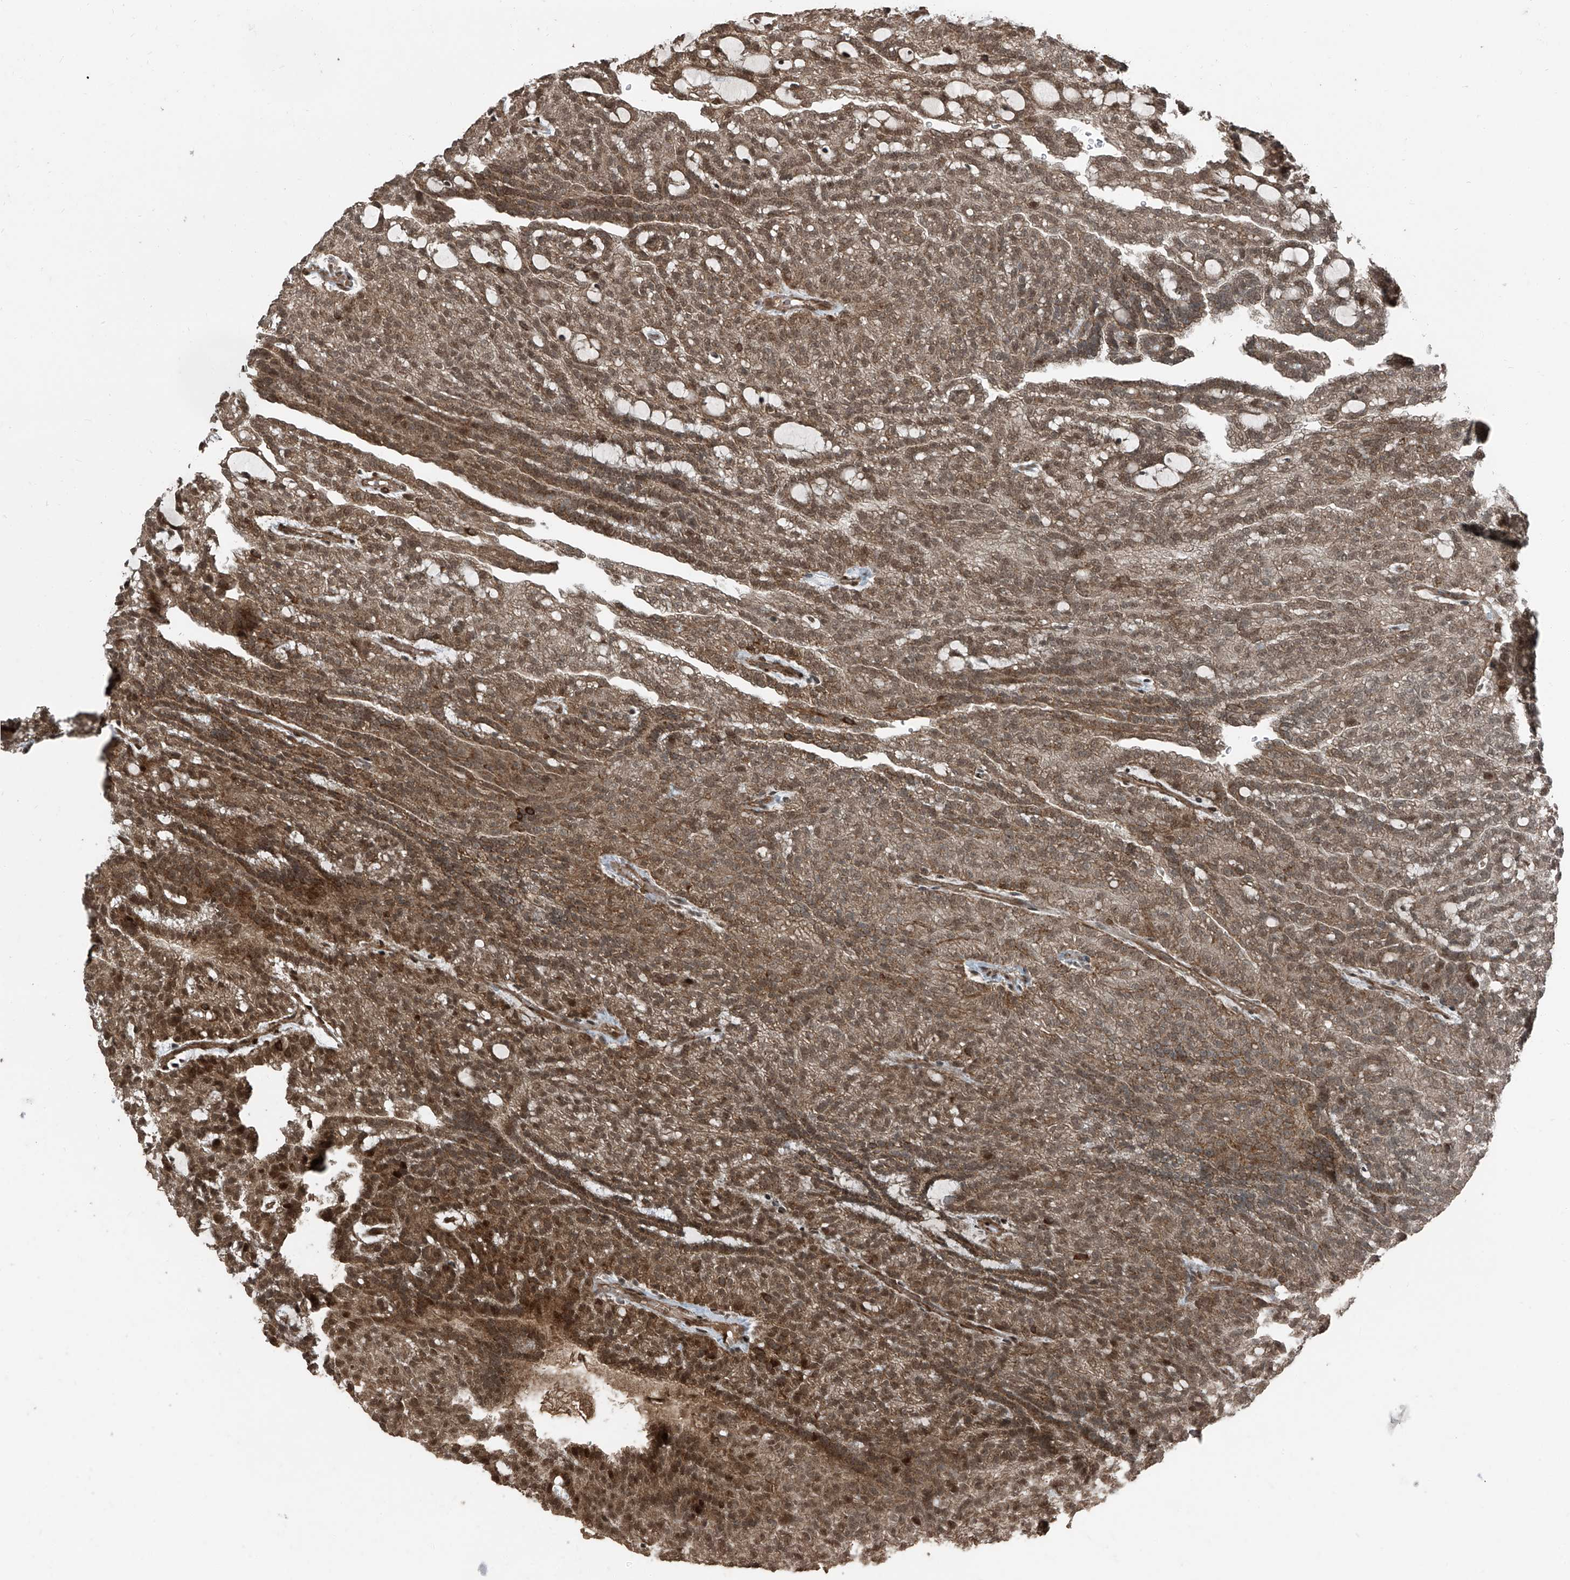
{"staining": {"intensity": "moderate", "quantity": ">75%", "location": "cytoplasmic/membranous,nuclear"}, "tissue": "renal cancer", "cell_type": "Tumor cells", "image_type": "cancer", "snomed": [{"axis": "morphology", "description": "Adenocarcinoma, NOS"}, {"axis": "topography", "description": "Kidney"}], "caption": "Moderate cytoplasmic/membranous and nuclear protein staining is seen in approximately >75% of tumor cells in adenocarcinoma (renal). The protein of interest is stained brown, and the nuclei are stained in blue (DAB (3,3'-diaminobenzidine) IHC with brightfield microscopy, high magnification).", "gene": "ZNF570", "patient": {"sex": "male", "age": 63}}